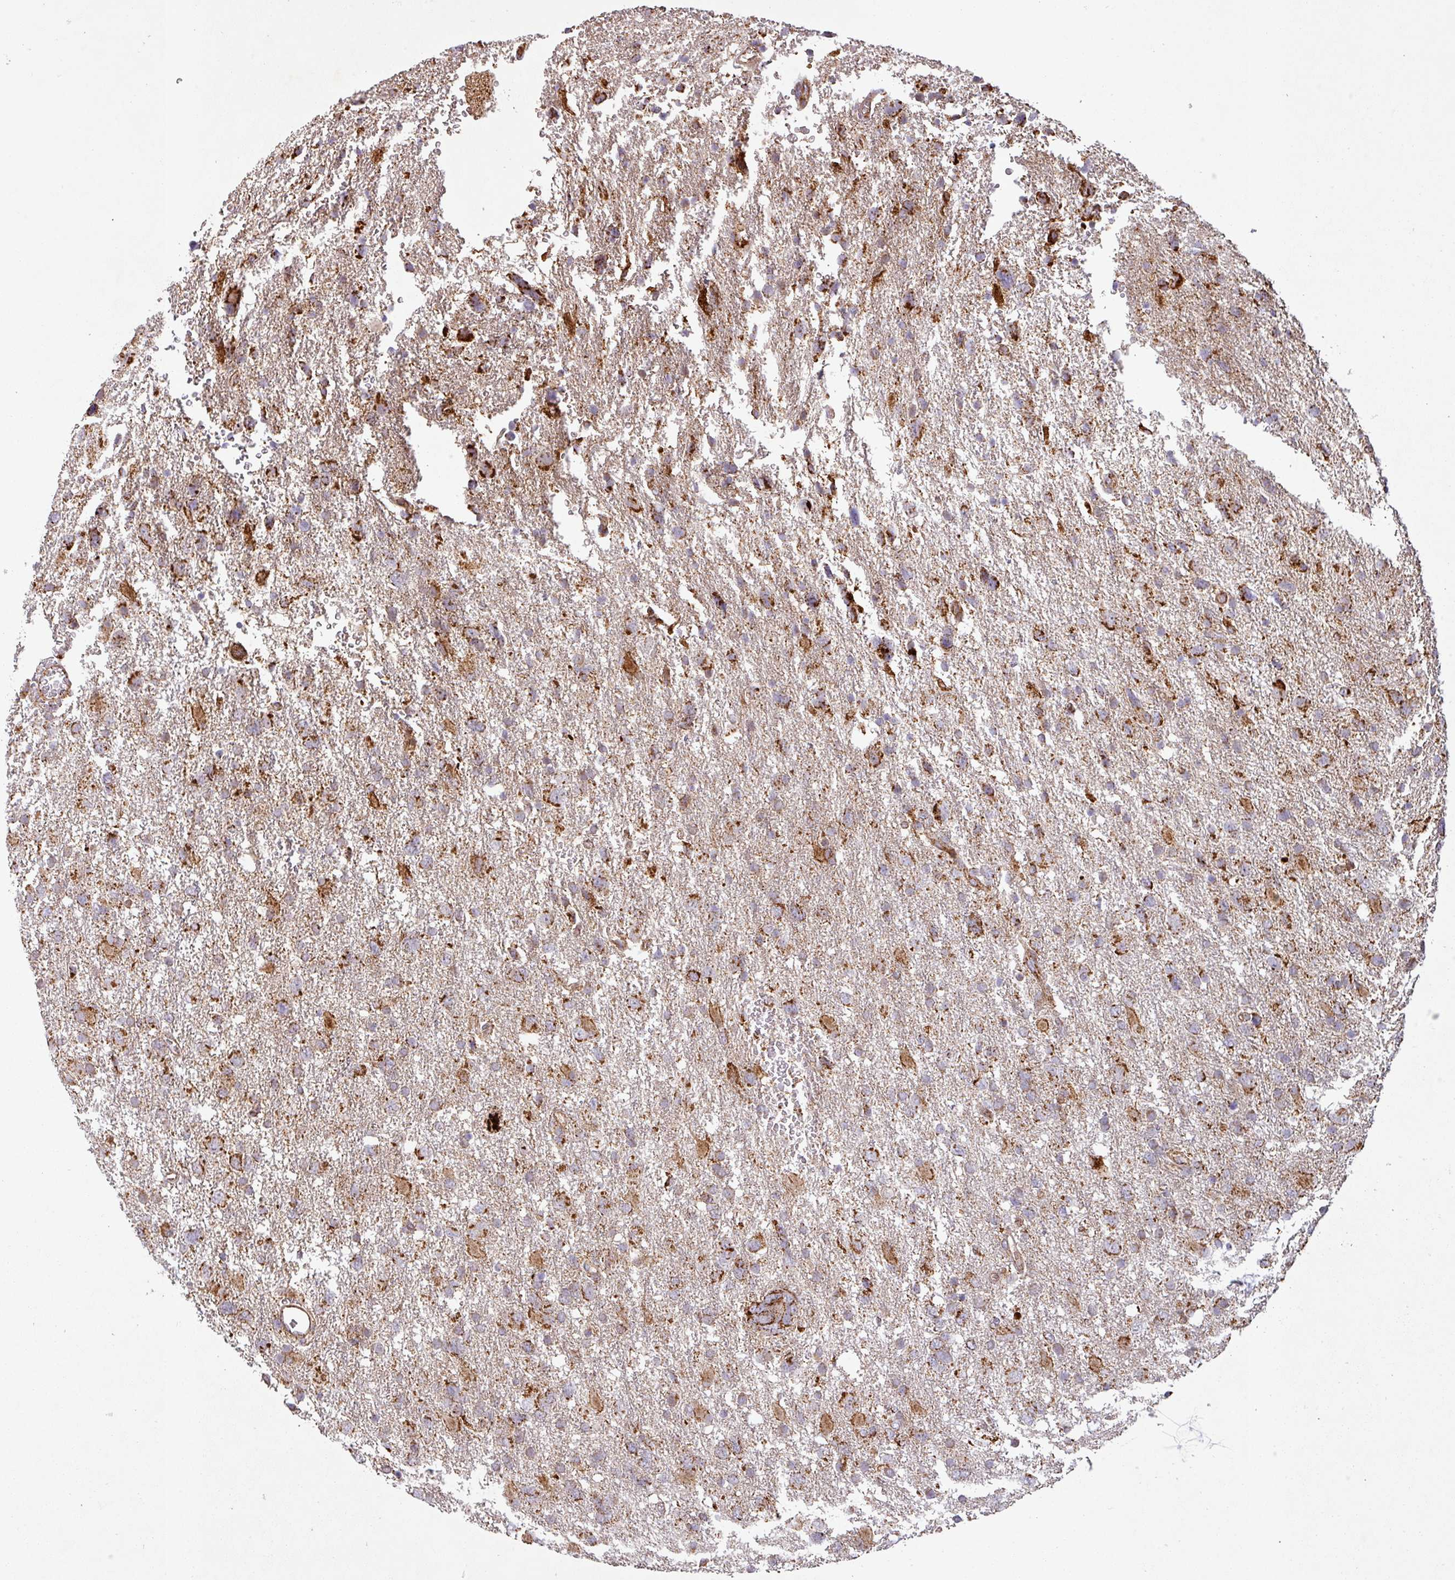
{"staining": {"intensity": "strong", "quantity": "25%-75%", "location": "cytoplasmic/membranous"}, "tissue": "glioma", "cell_type": "Tumor cells", "image_type": "cancer", "snomed": [{"axis": "morphology", "description": "Glioma, malignant, High grade"}, {"axis": "topography", "description": "Brain"}], "caption": "Human malignant high-grade glioma stained with a protein marker reveals strong staining in tumor cells.", "gene": "GPD2", "patient": {"sex": "male", "age": 61}}